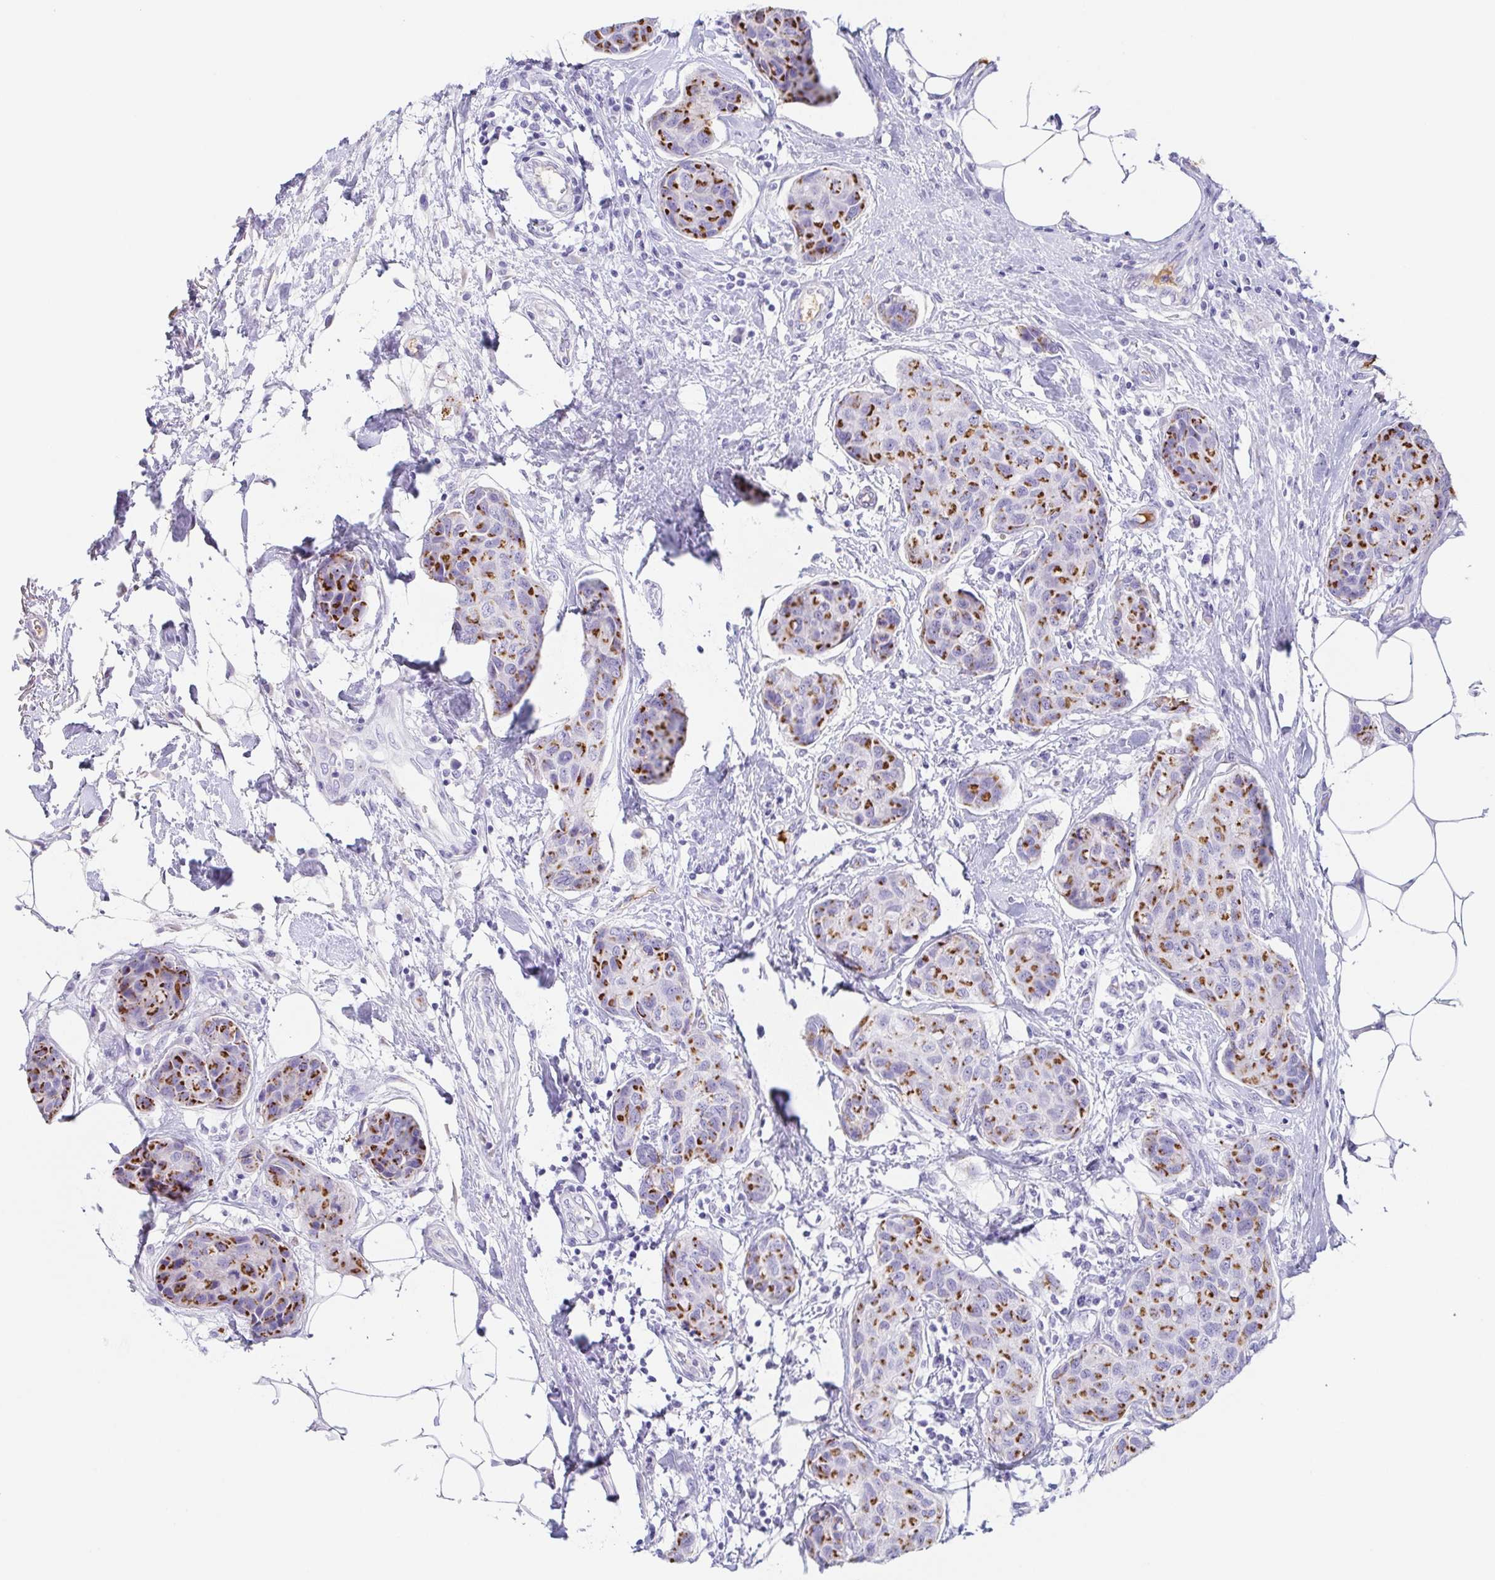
{"staining": {"intensity": "moderate", "quantity": ">75%", "location": "cytoplasmic/membranous"}, "tissue": "breast cancer", "cell_type": "Tumor cells", "image_type": "cancer", "snomed": [{"axis": "morphology", "description": "Duct carcinoma"}, {"axis": "topography", "description": "Breast"}], "caption": "Breast cancer (infiltrating ductal carcinoma) was stained to show a protein in brown. There is medium levels of moderate cytoplasmic/membranous positivity in approximately >75% of tumor cells.", "gene": "LDLRAD1", "patient": {"sex": "female", "age": 80}}